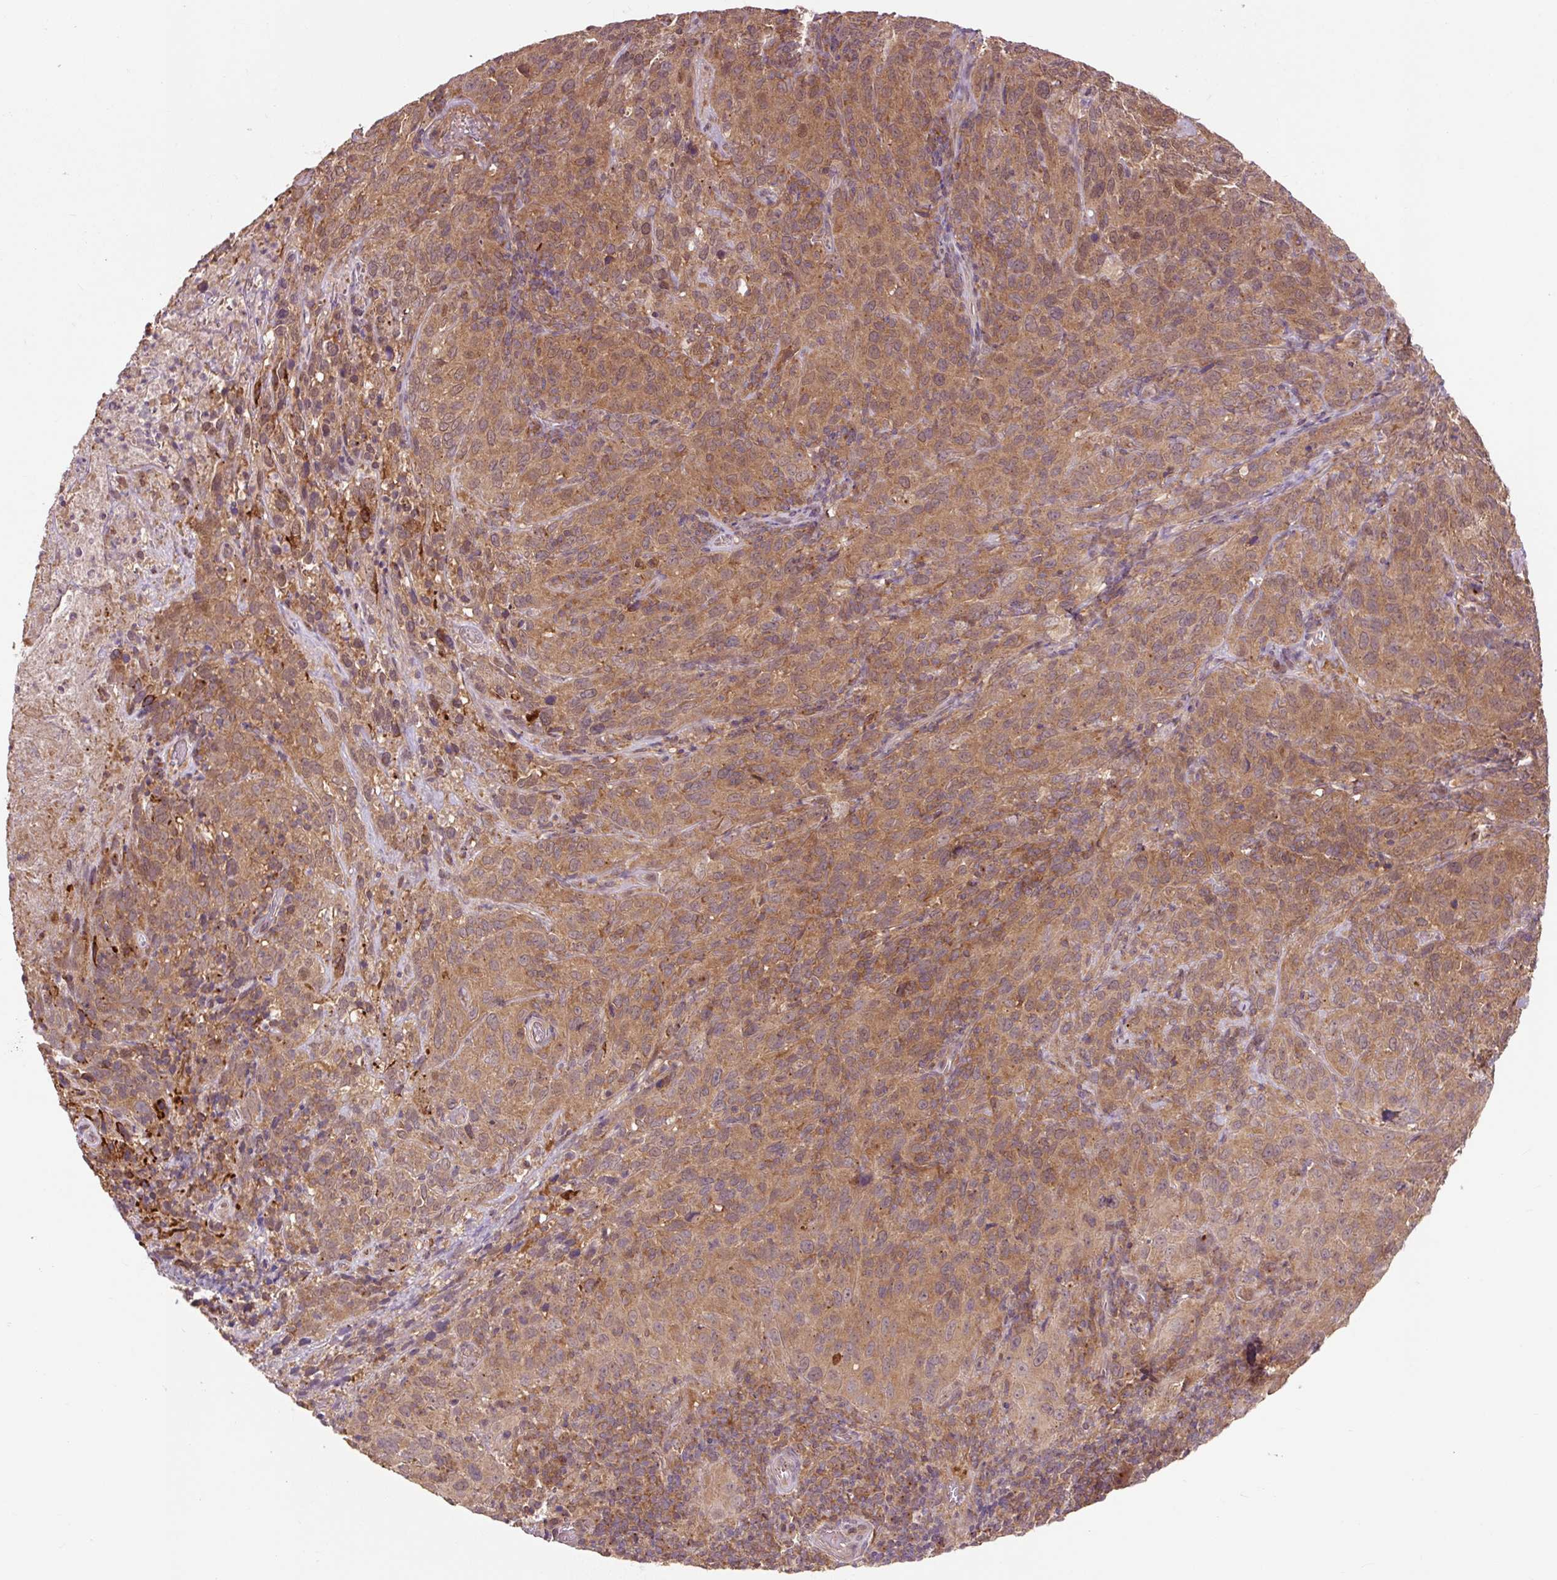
{"staining": {"intensity": "moderate", "quantity": ">75%", "location": "cytoplasmic/membranous"}, "tissue": "cervical cancer", "cell_type": "Tumor cells", "image_type": "cancer", "snomed": [{"axis": "morphology", "description": "Squamous cell carcinoma, NOS"}, {"axis": "topography", "description": "Cervix"}], "caption": "Tumor cells exhibit medium levels of moderate cytoplasmic/membranous staining in approximately >75% of cells in human cervical squamous cell carcinoma.", "gene": "MMS19", "patient": {"sex": "female", "age": 51}}